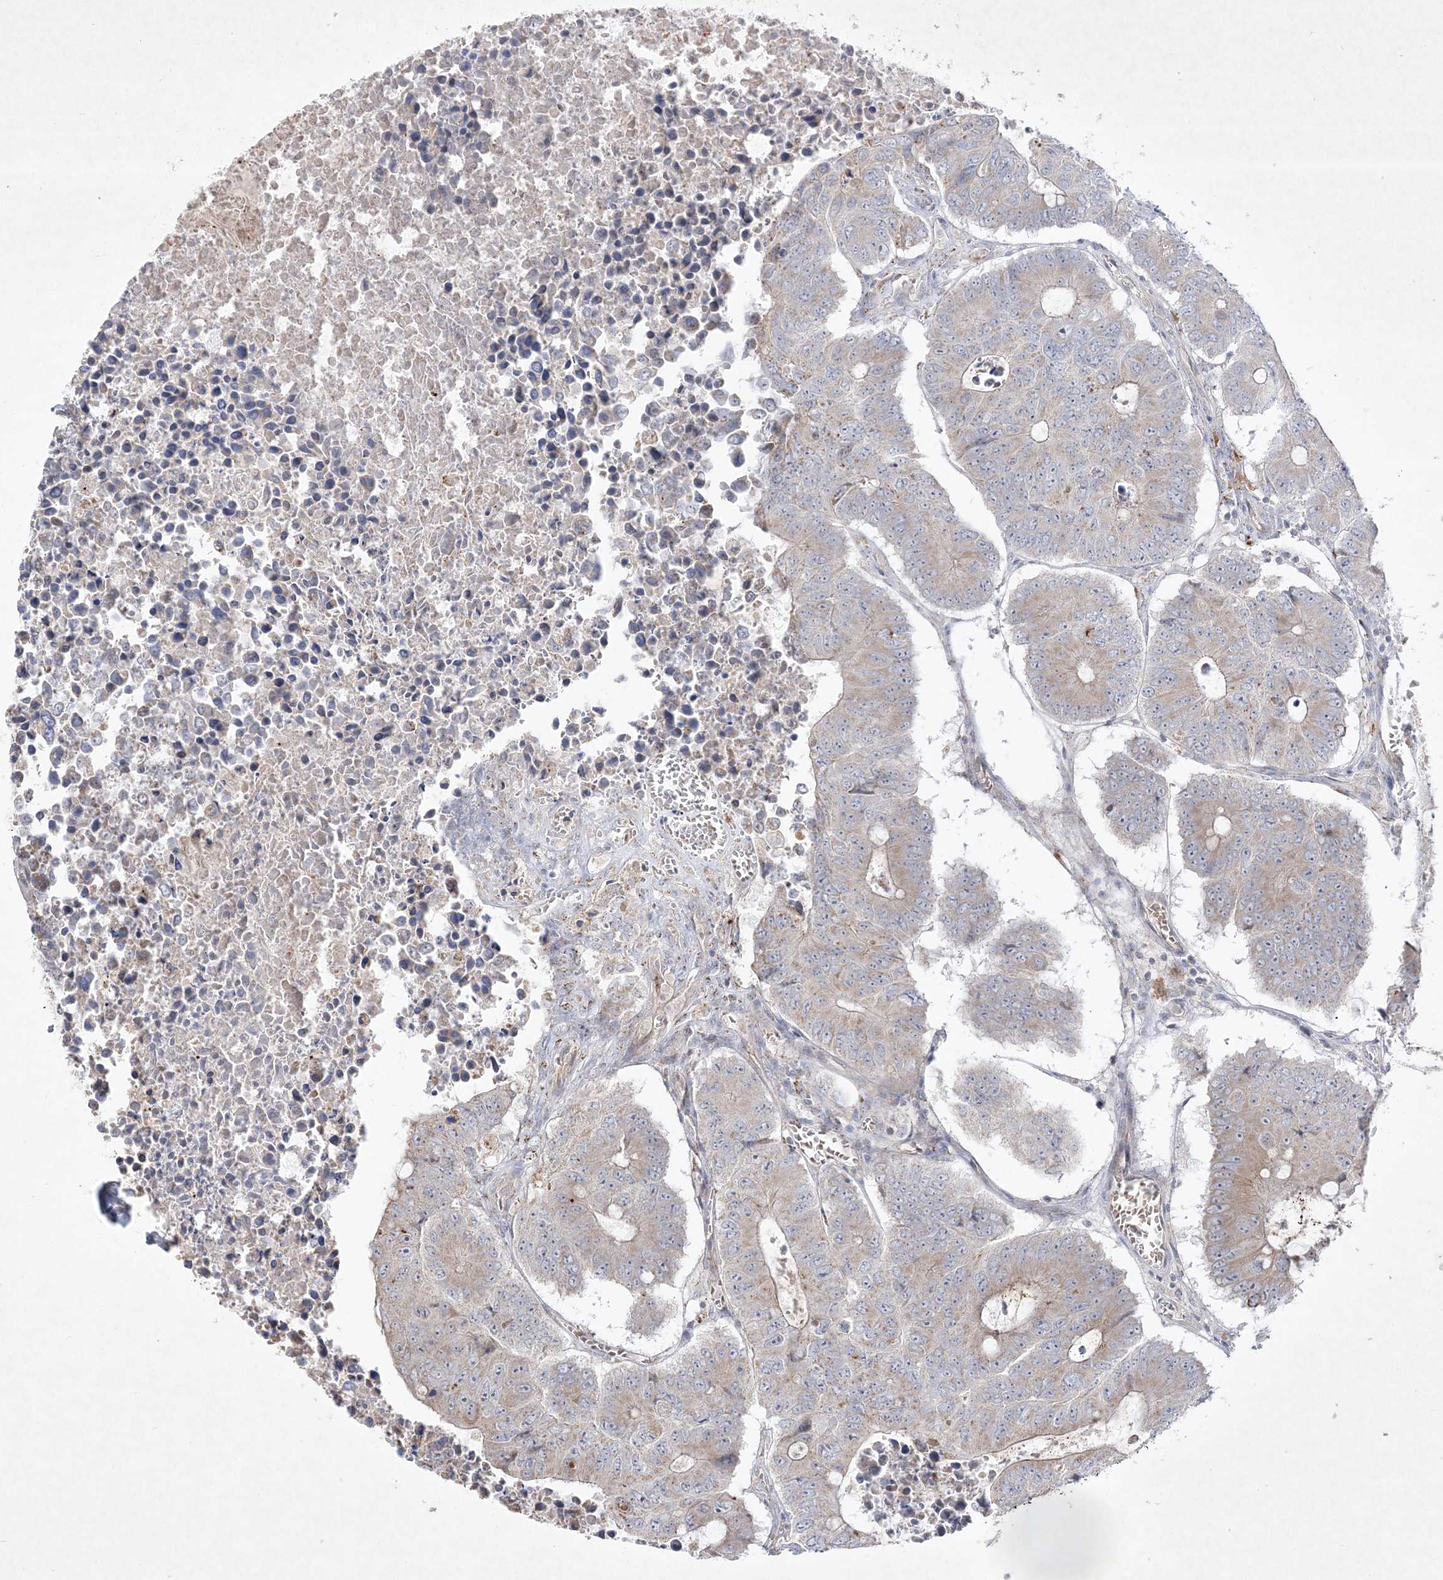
{"staining": {"intensity": "weak", "quantity": "25%-75%", "location": "cytoplasmic/membranous"}, "tissue": "colorectal cancer", "cell_type": "Tumor cells", "image_type": "cancer", "snomed": [{"axis": "morphology", "description": "Adenocarcinoma, NOS"}, {"axis": "topography", "description": "Colon"}], "caption": "The immunohistochemical stain shows weak cytoplasmic/membranous expression in tumor cells of colorectal cancer (adenocarcinoma) tissue. The staining was performed using DAB, with brown indicating positive protein expression. Nuclei are stained blue with hematoxylin.", "gene": "CLNK", "patient": {"sex": "male", "age": 87}}